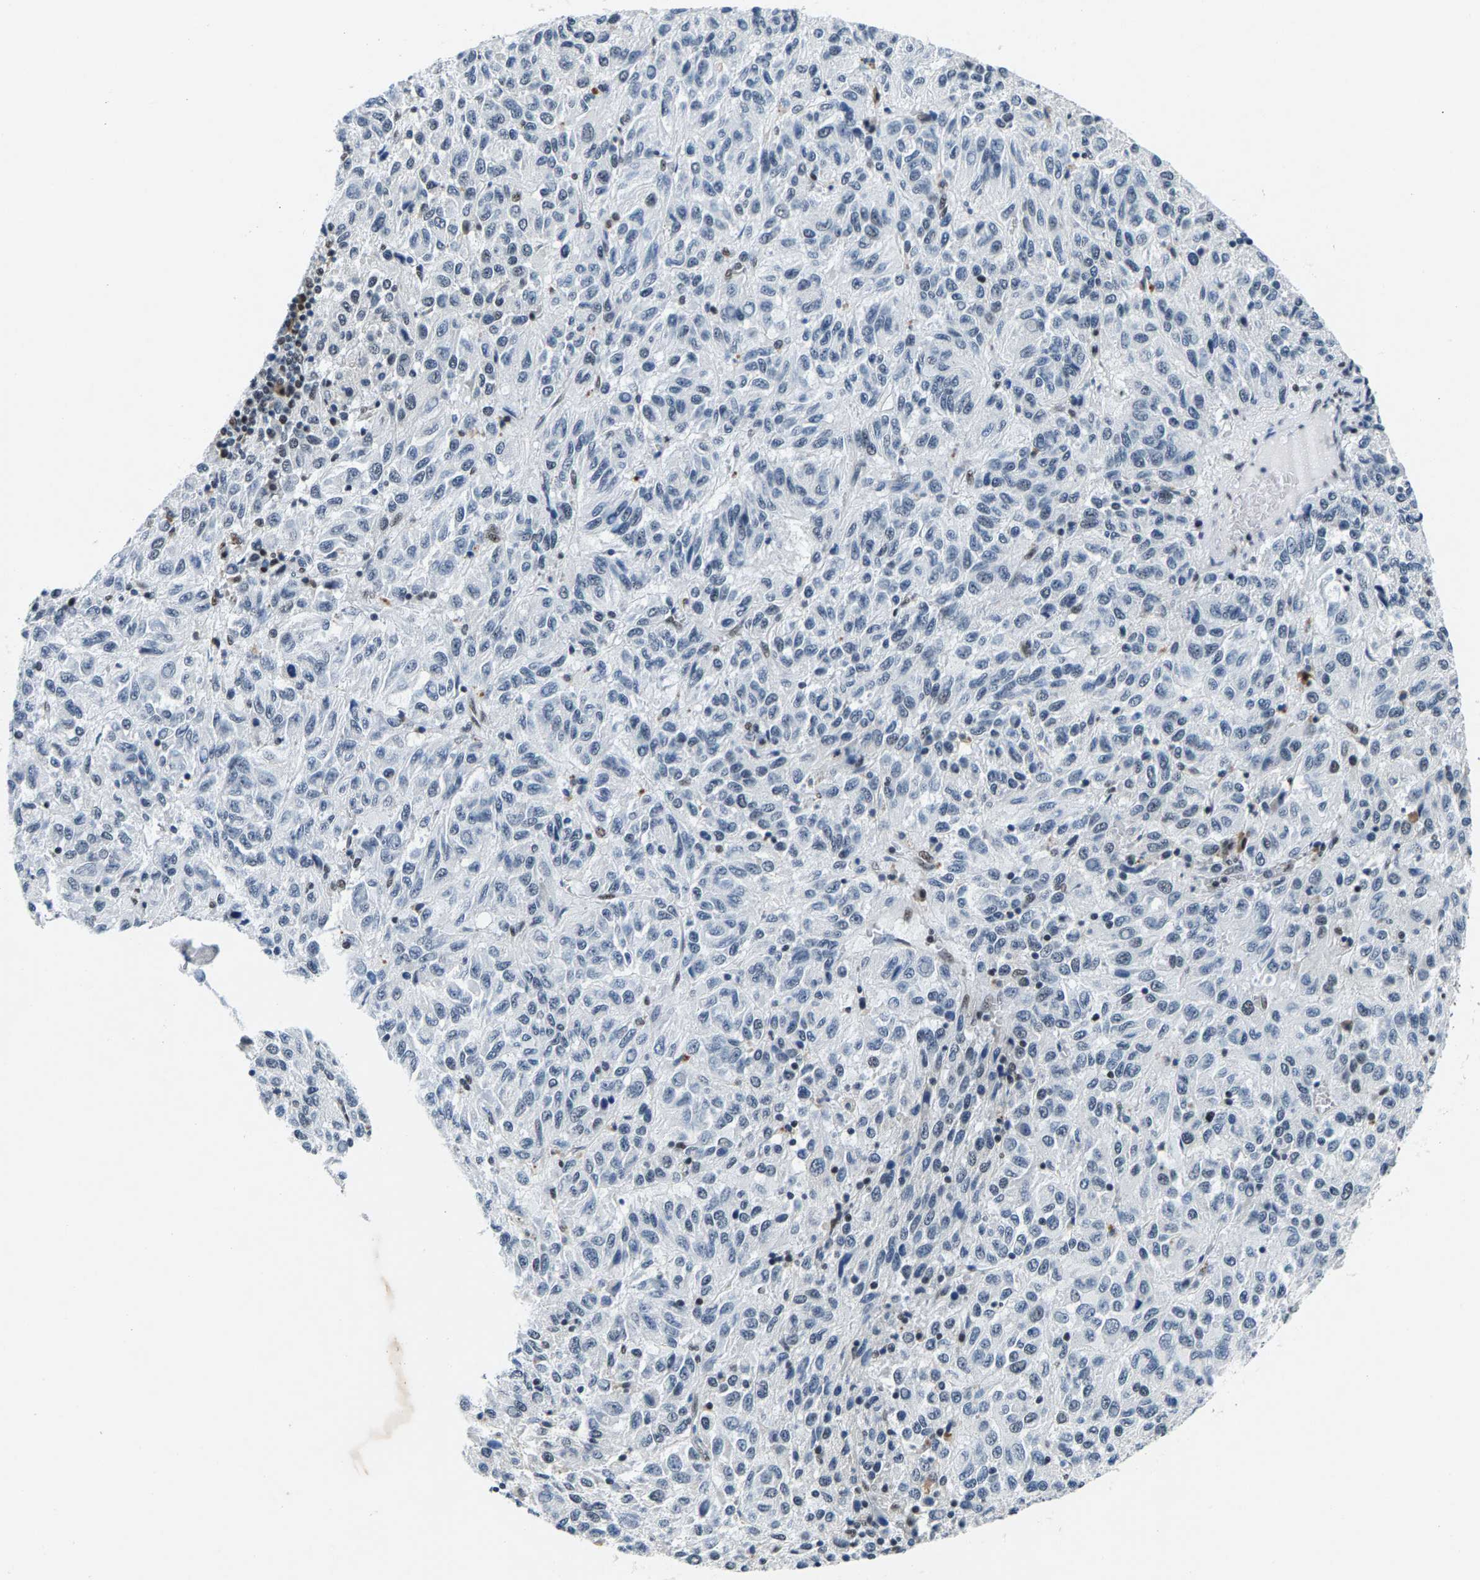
{"staining": {"intensity": "negative", "quantity": "none", "location": "none"}, "tissue": "melanoma", "cell_type": "Tumor cells", "image_type": "cancer", "snomed": [{"axis": "morphology", "description": "Malignant melanoma, Metastatic site"}, {"axis": "topography", "description": "Lung"}], "caption": "Tumor cells are negative for protein expression in human malignant melanoma (metastatic site).", "gene": "ATF2", "patient": {"sex": "male", "age": 64}}